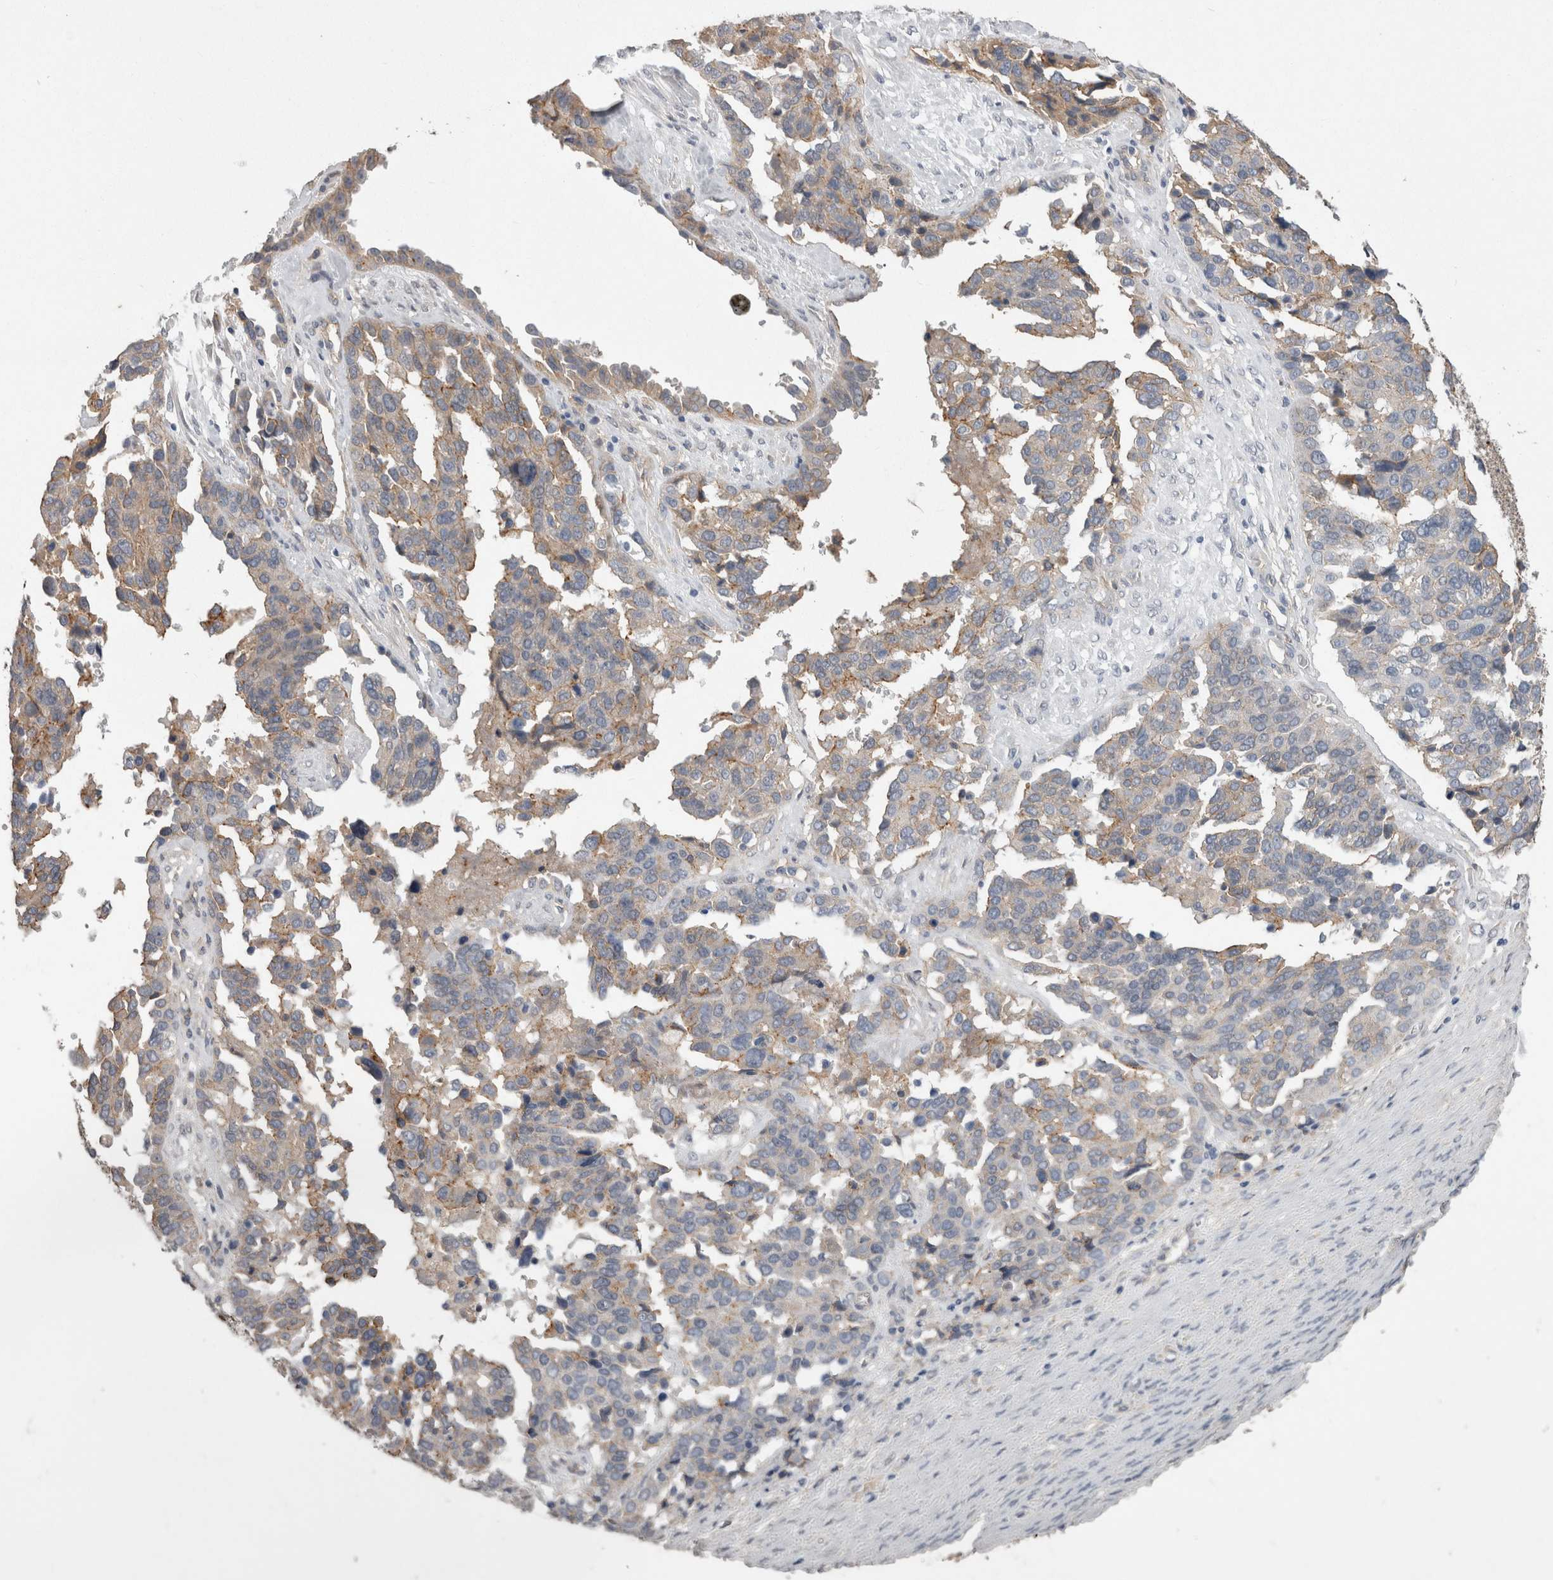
{"staining": {"intensity": "moderate", "quantity": "<25%", "location": "cytoplasmic/membranous"}, "tissue": "ovarian cancer", "cell_type": "Tumor cells", "image_type": "cancer", "snomed": [{"axis": "morphology", "description": "Cystadenocarcinoma, serous, NOS"}, {"axis": "topography", "description": "Ovary"}], "caption": "This is a micrograph of immunohistochemistry (IHC) staining of serous cystadenocarcinoma (ovarian), which shows moderate expression in the cytoplasmic/membranous of tumor cells.", "gene": "NECTIN2", "patient": {"sex": "female", "age": 44}}